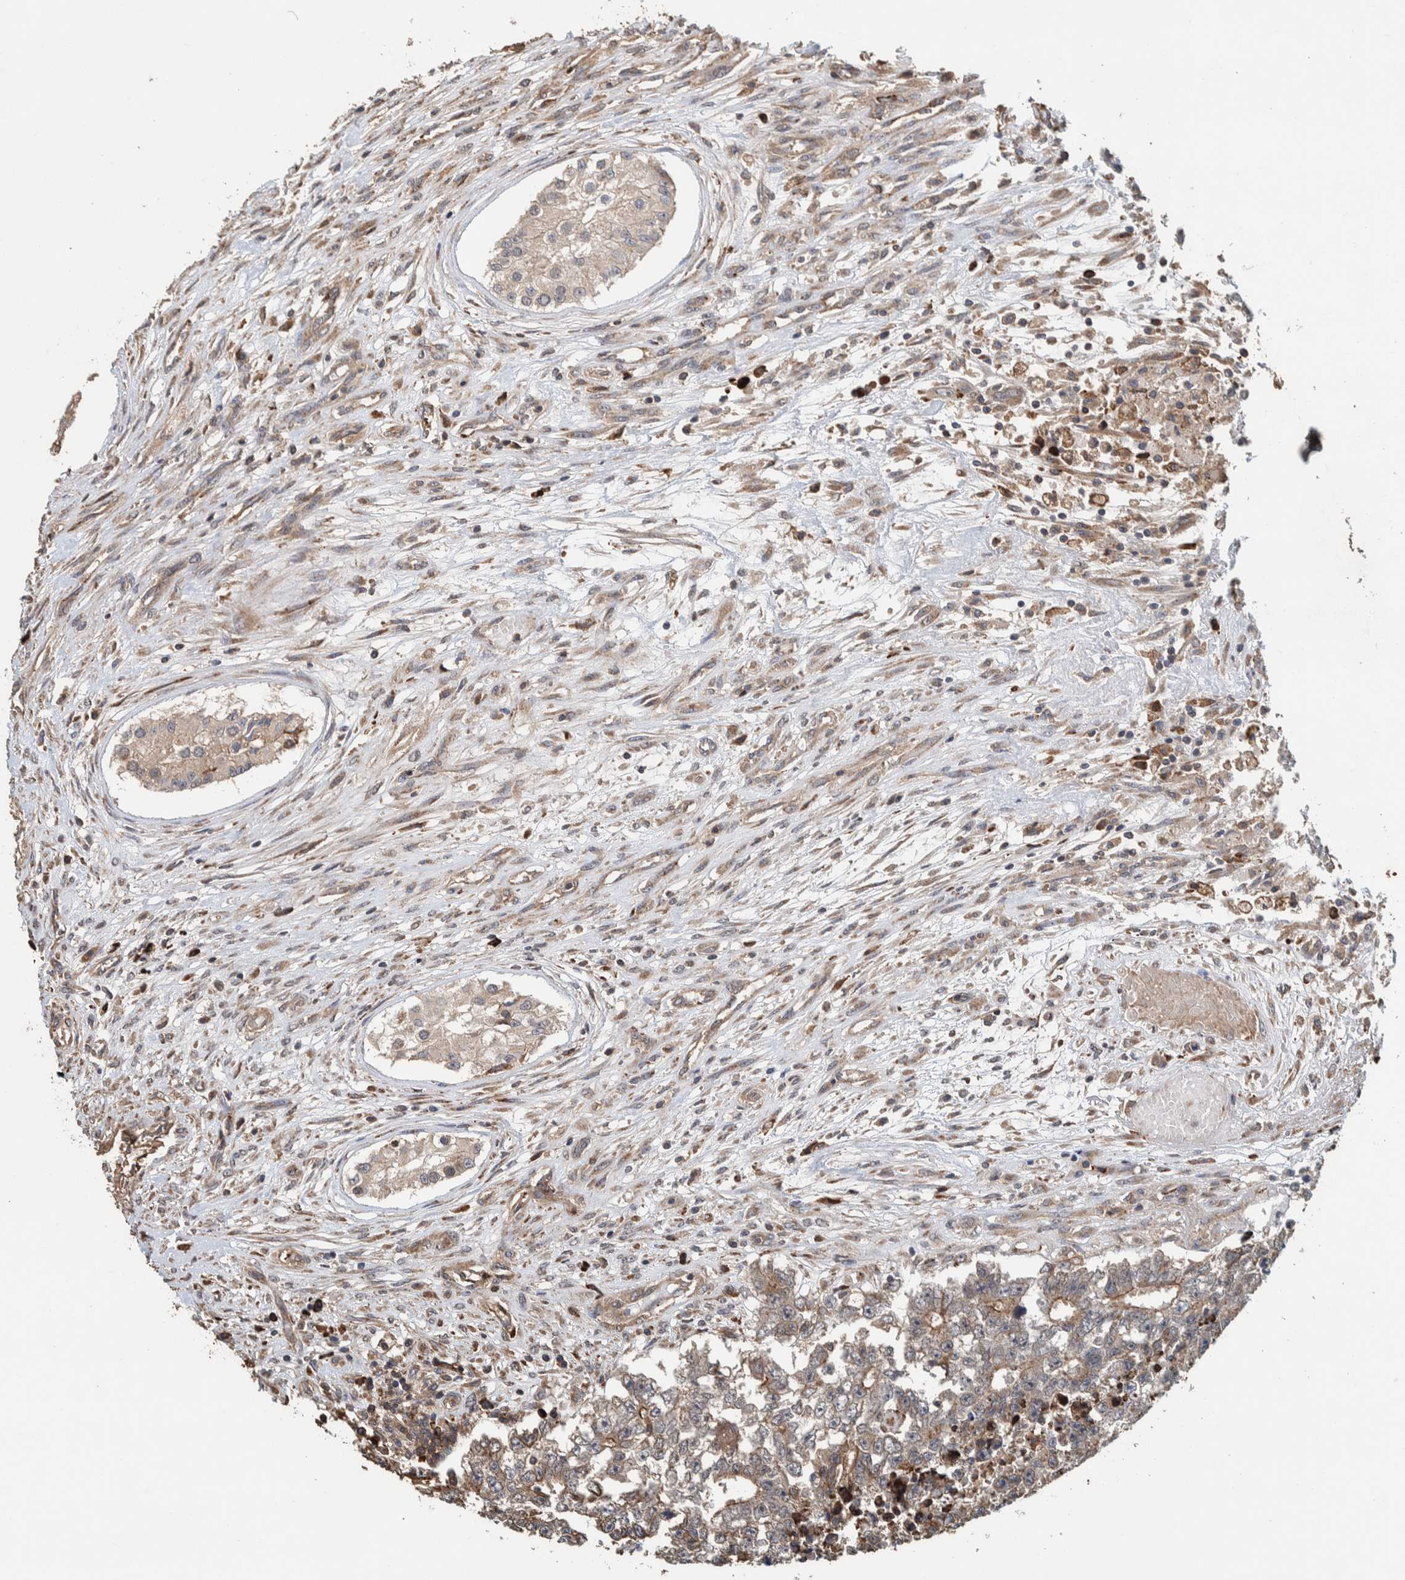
{"staining": {"intensity": "moderate", "quantity": ">75%", "location": "cytoplasmic/membranous"}, "tissue": "testis cancer", "cell_type": "Tumor cells", "image_type": "cancer", "snomed": [{"axis": "morphology", "description": "Carcinoma, Embryonal, NOS"}, {"axis": "topography", "description": "Testis"}], "caption": "Tumor cells reveal medium levels of moderate cytoplasmic/membranous expression in about >75% of cells in human embryonal carcinoma (testis). (DAB (3,3'-diaminobenzidine) IHC, brown staining for protein, blue staining for nuclei).", "gene": "PLA2G3", "patient": {"sex": "male", "age": 25}}